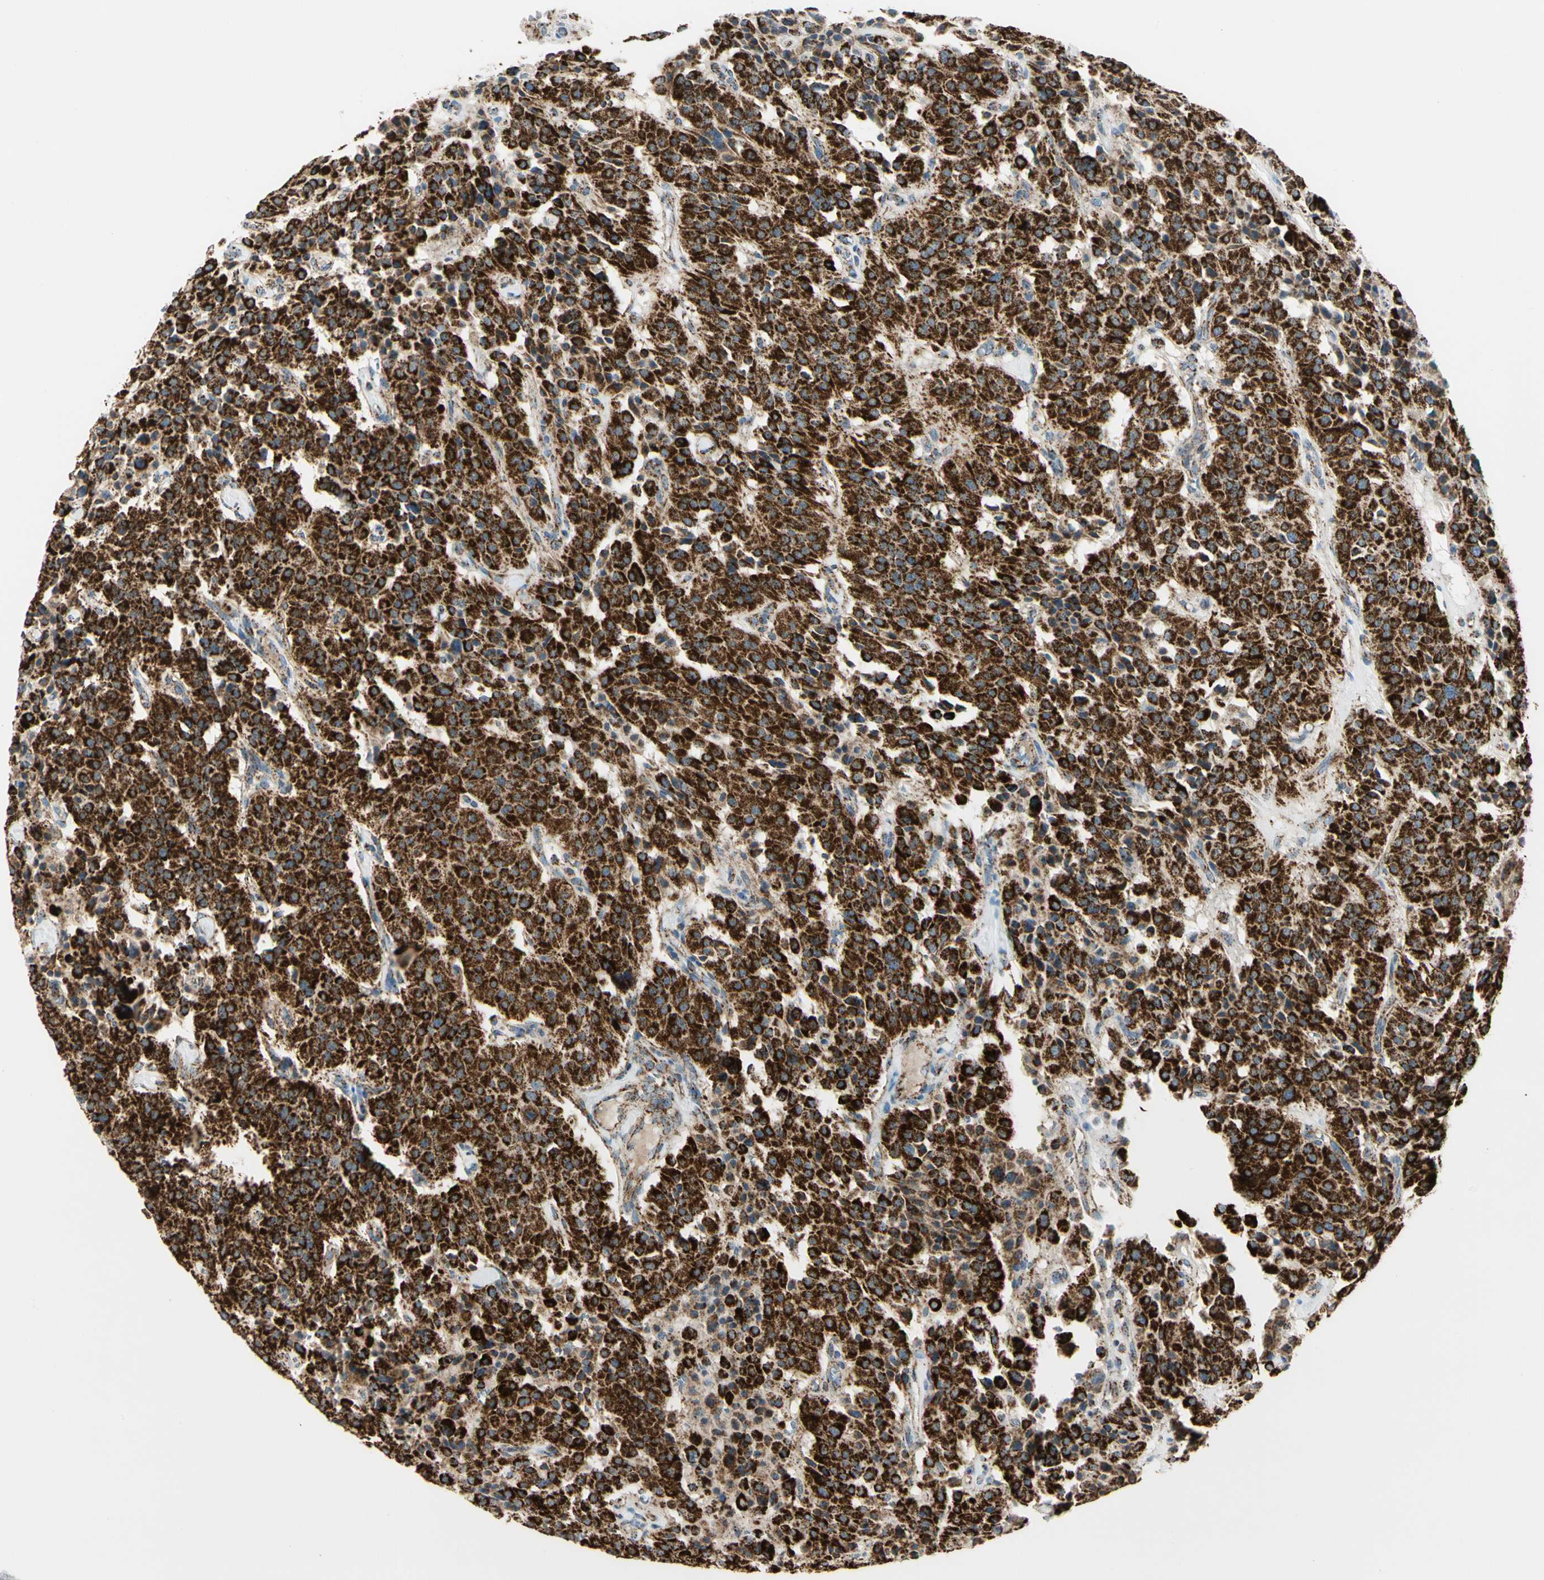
{"staining": {"intensity": "strong", "quantity": ">75%", "location": "cytoplasmic/membranous"}, "tissue": "carcinoid", "cell_type": "Tumor cells", "image_type": "cancer", "snomed": [{"axis": "morphology", "description": "Carcinoid, malignant, NOS"}, {"axis": "topography", "description": "Lung"}], "caption": "A high amount of strong cytoplasmic/membranous positivity is present in approximately >75% of tumor cells in carcinoid (malignant) tissue.", "gene": "ME2", "patient": {"sex": "male", "age": 30}}